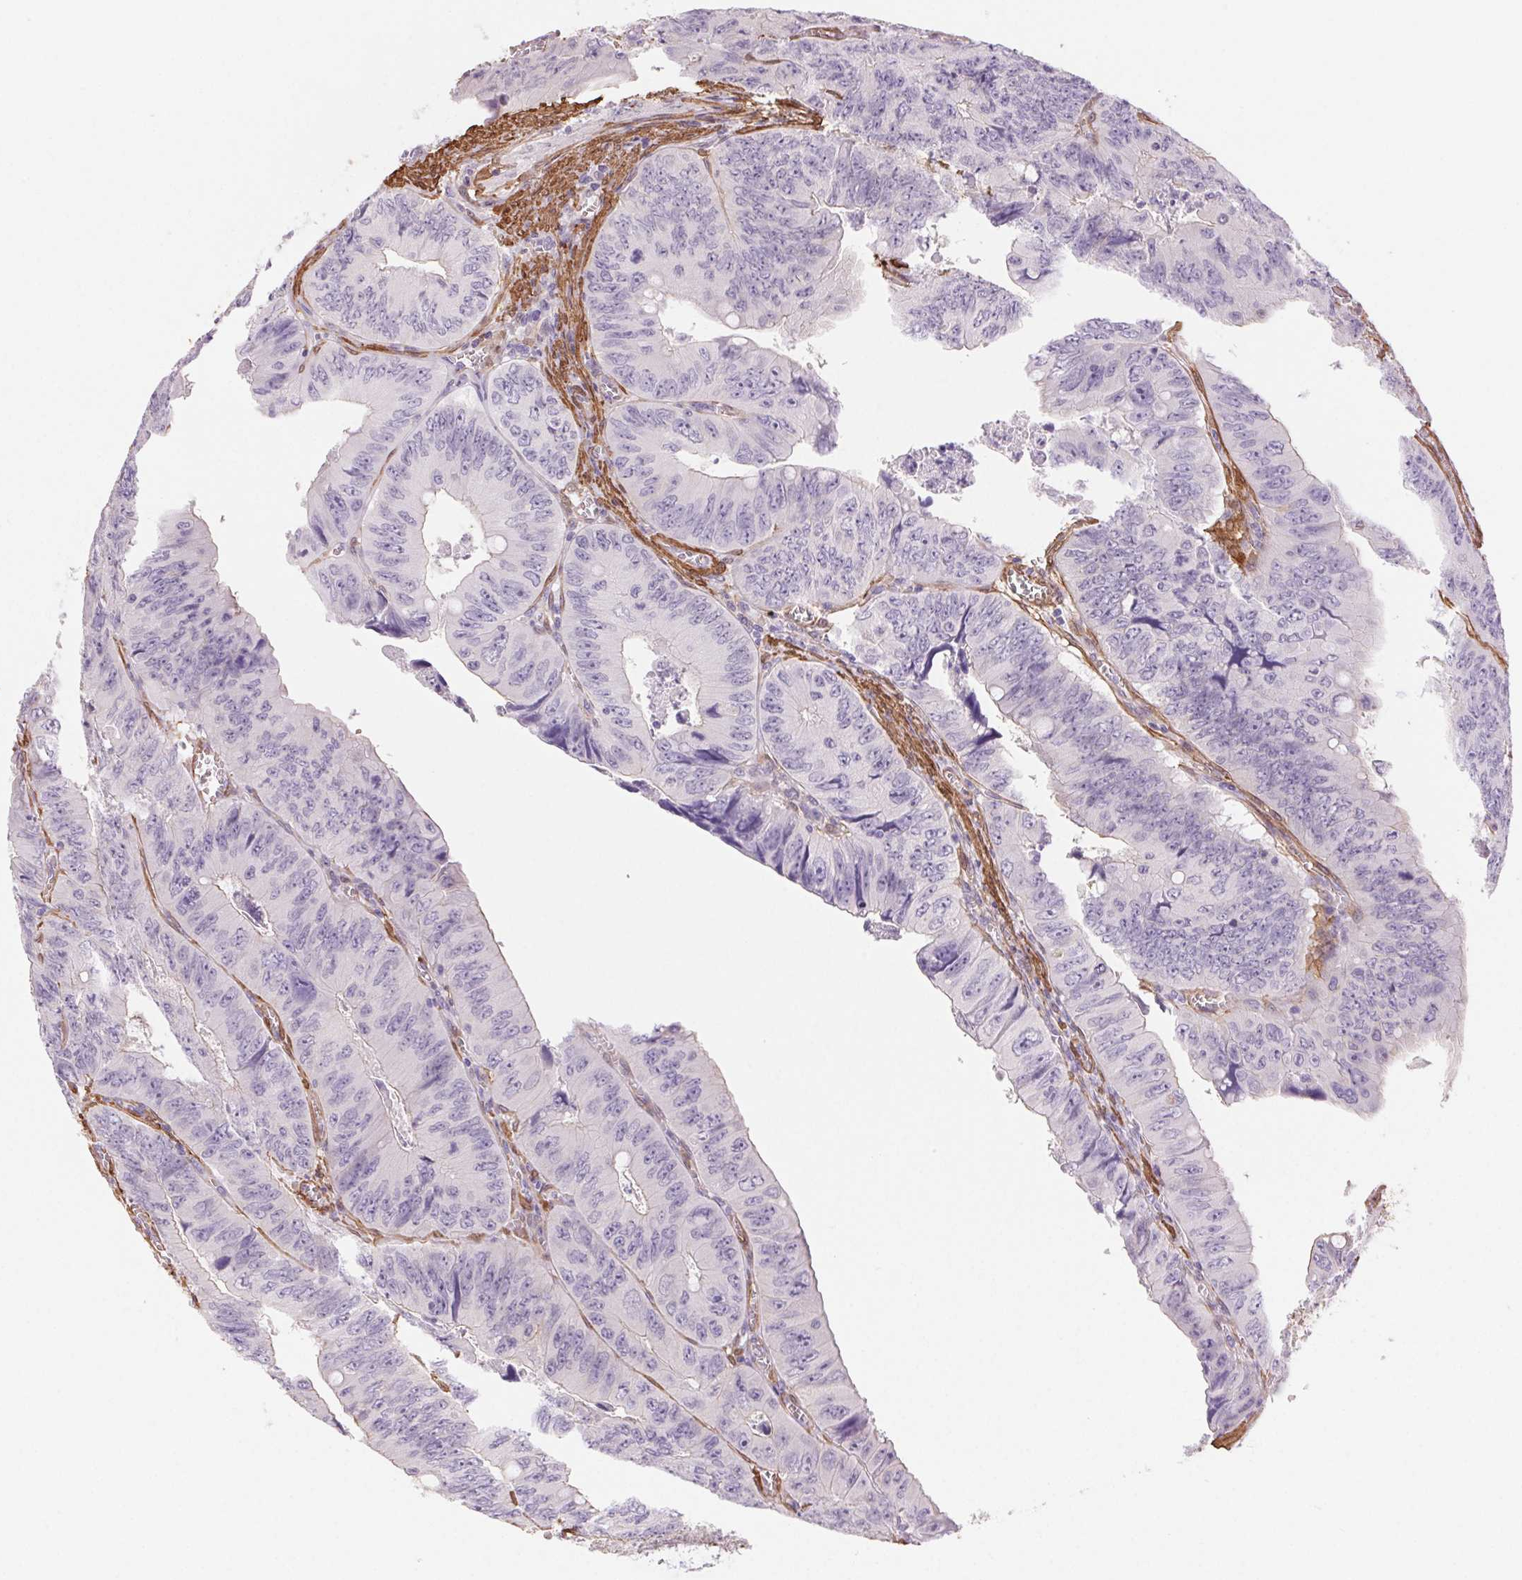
{"staining": {"intensity": "negative", "quantity": "none", "location": "none"}, "tissue": "colorectal cancer", "cell_type": "Tumor cells", "image_type": "cancer", "snomed": [{"axis": "morphology", "description": "Adenocarcinoma, NOS"}, {"axis": "topography", "description": "Colon"}], "caption": "This micrograph is of colorectal adenocarcinoma stained with immunohistochemistry (IHC) to label a protein in brown with the nuclei are counter-stained blue. There is no expression in tumor cells.", "gene": "GPX8", "patient": {"sex": "female", "age": 84}}